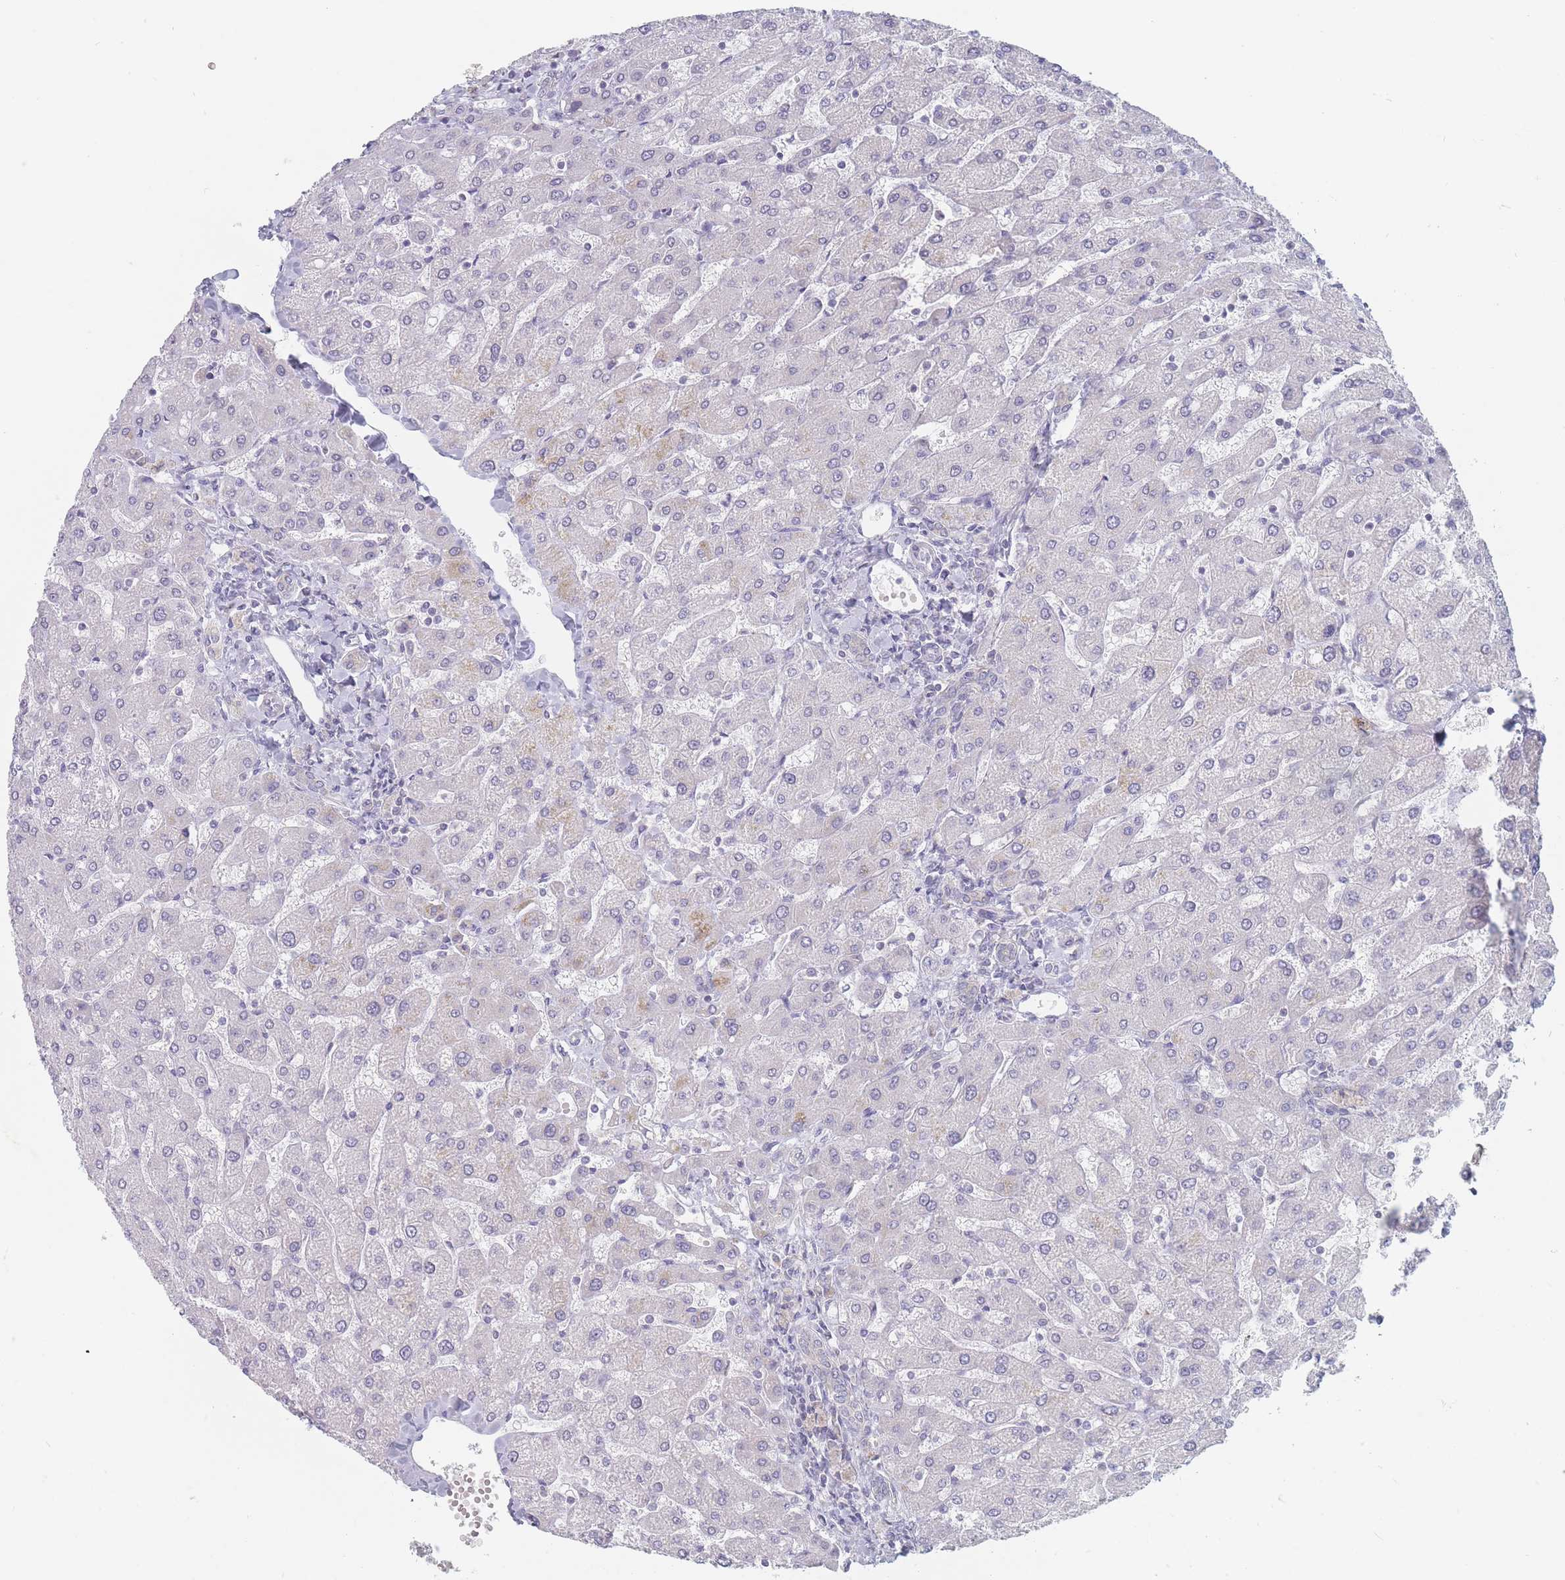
{"staining": {"intensity": "negative", "quantity": "none", "location": "none"}, "tissue": "liver", "cell_type": "Cholangiocytes", "image_type": "normal", "snomed": [{"axis": "morphology", "description": "Normal tissue, NOS"}, {"axis": "topography", "description": "Liver"}], "caption": "Immunohistochemistry of normal liver reveals no expression in cholangiocytes.", "gene": "MAP1S", "patient": {"sex": "male", "age": 55}}